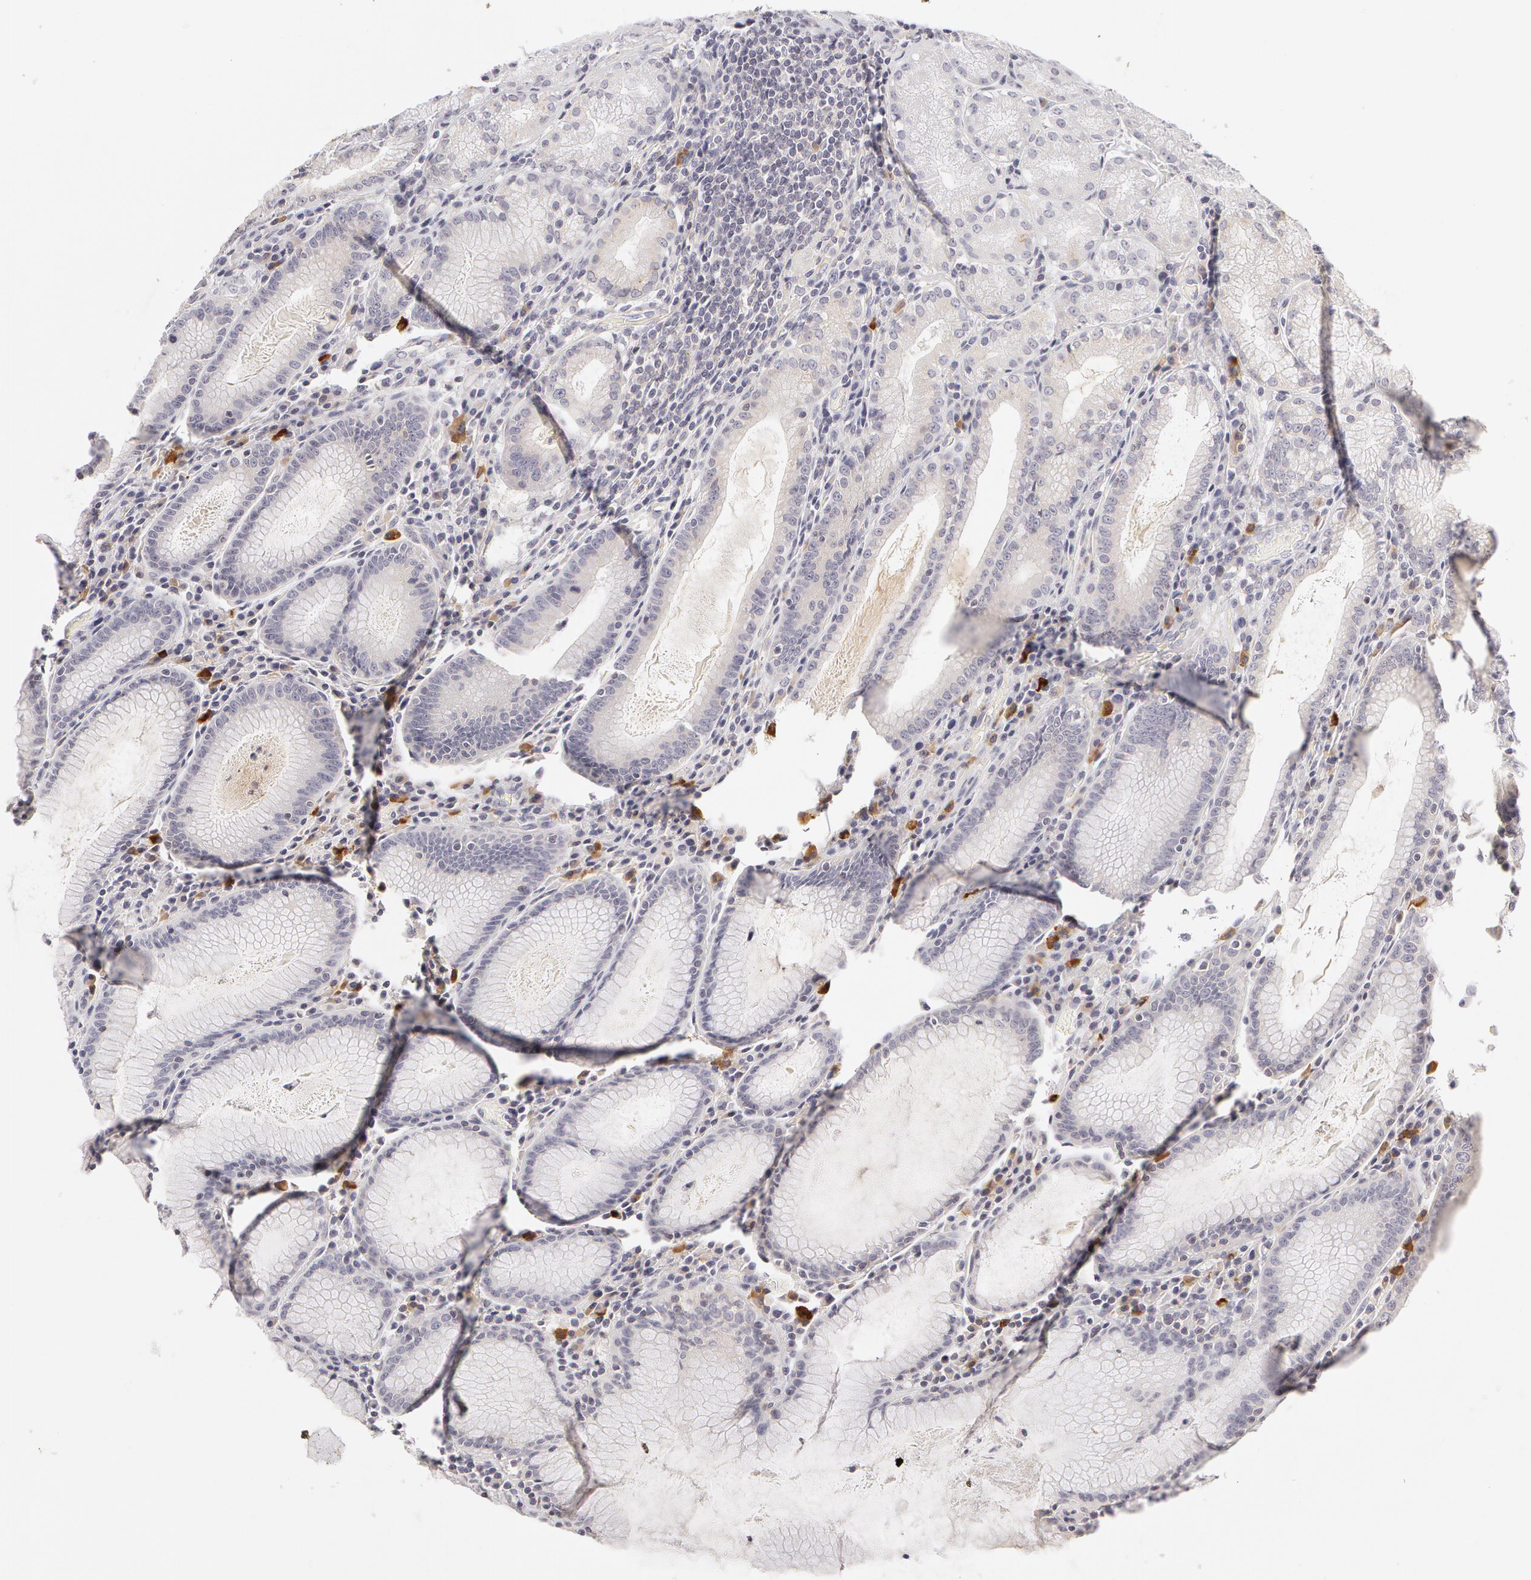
{"staining": {"intensity": "negative", "quantity": "none", "location": "none"}, "tissue": "stomach", "cell_type": "Glandular cells", "image_type": "normal", "snomed": [{"axis": "morphology", "description": "Normal tissue, NOS"}, {"axis": "topography", "description": "Stomach, lower"}], "caption": "Glandular cells show no significant positivity in unremarkable stomach. (Stains: DAB immunohistochemistry (IHC) with hematoxylin counter stain, Microscopy: brightfield microscopy at high magnification).", "gene": "ABCB1", "patient": {"sex": "female", "age": 43}}